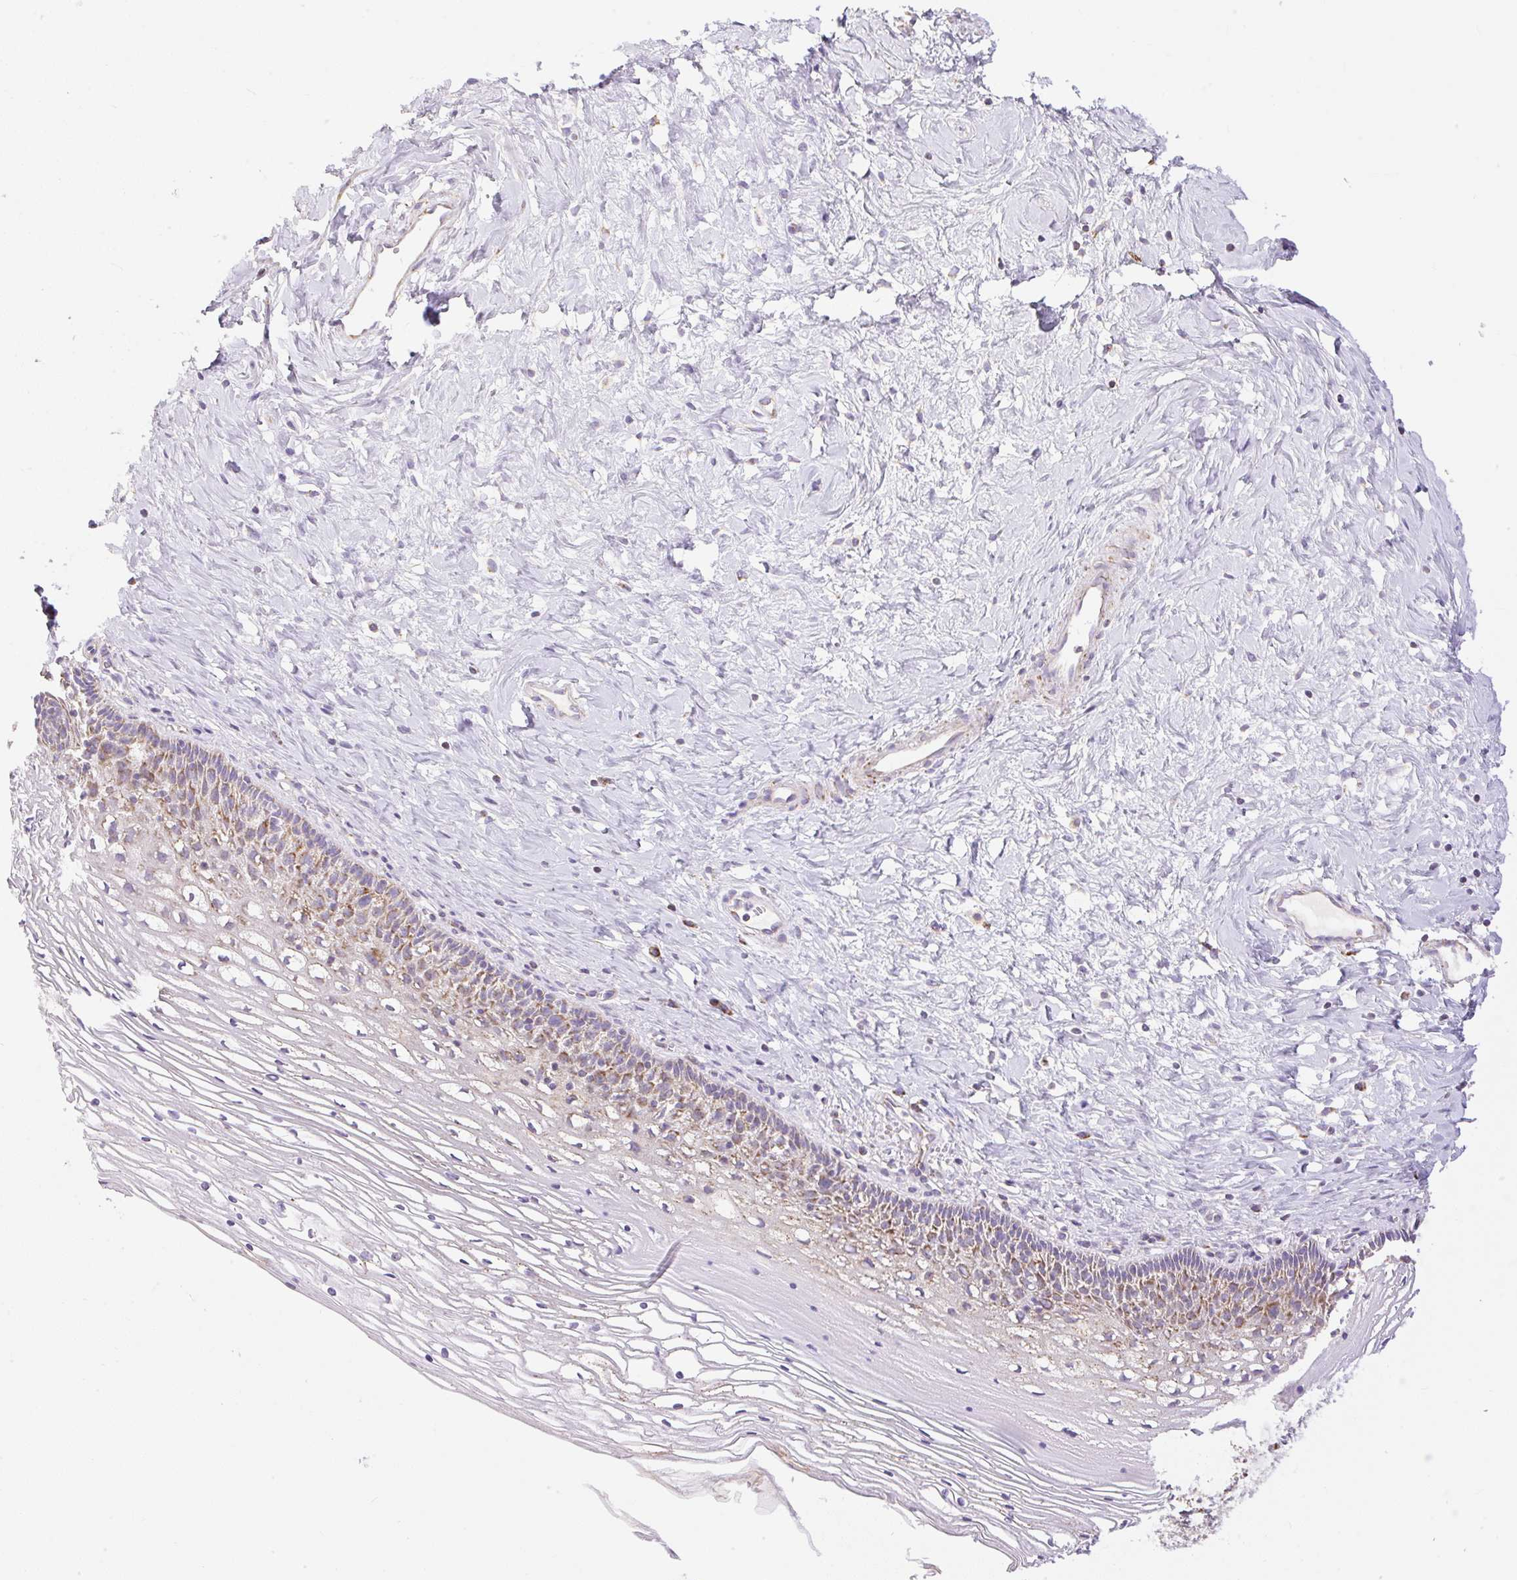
{"staining": {"intensity": "moderate", "quantity": ">75%", "location": "cytoplasmic/membranous"}, "tissue": "cervix", "cell_type": "Glandular cells", "image_type": "normal", "snomed": [{"axis": "morphology", "description": "Normal tissue, NOS"}, {"axis": "topography", "description": "Cervix"}], "caption": "Immunohistochemistry (IHC) (DAB) staining of unremarkable cervix shows moderate cytoplasmic/membranous protein staining in approximately >75% of glandular cells.", "gene": "DAAM2", "patient": {"sex": "female", "age": 36}}